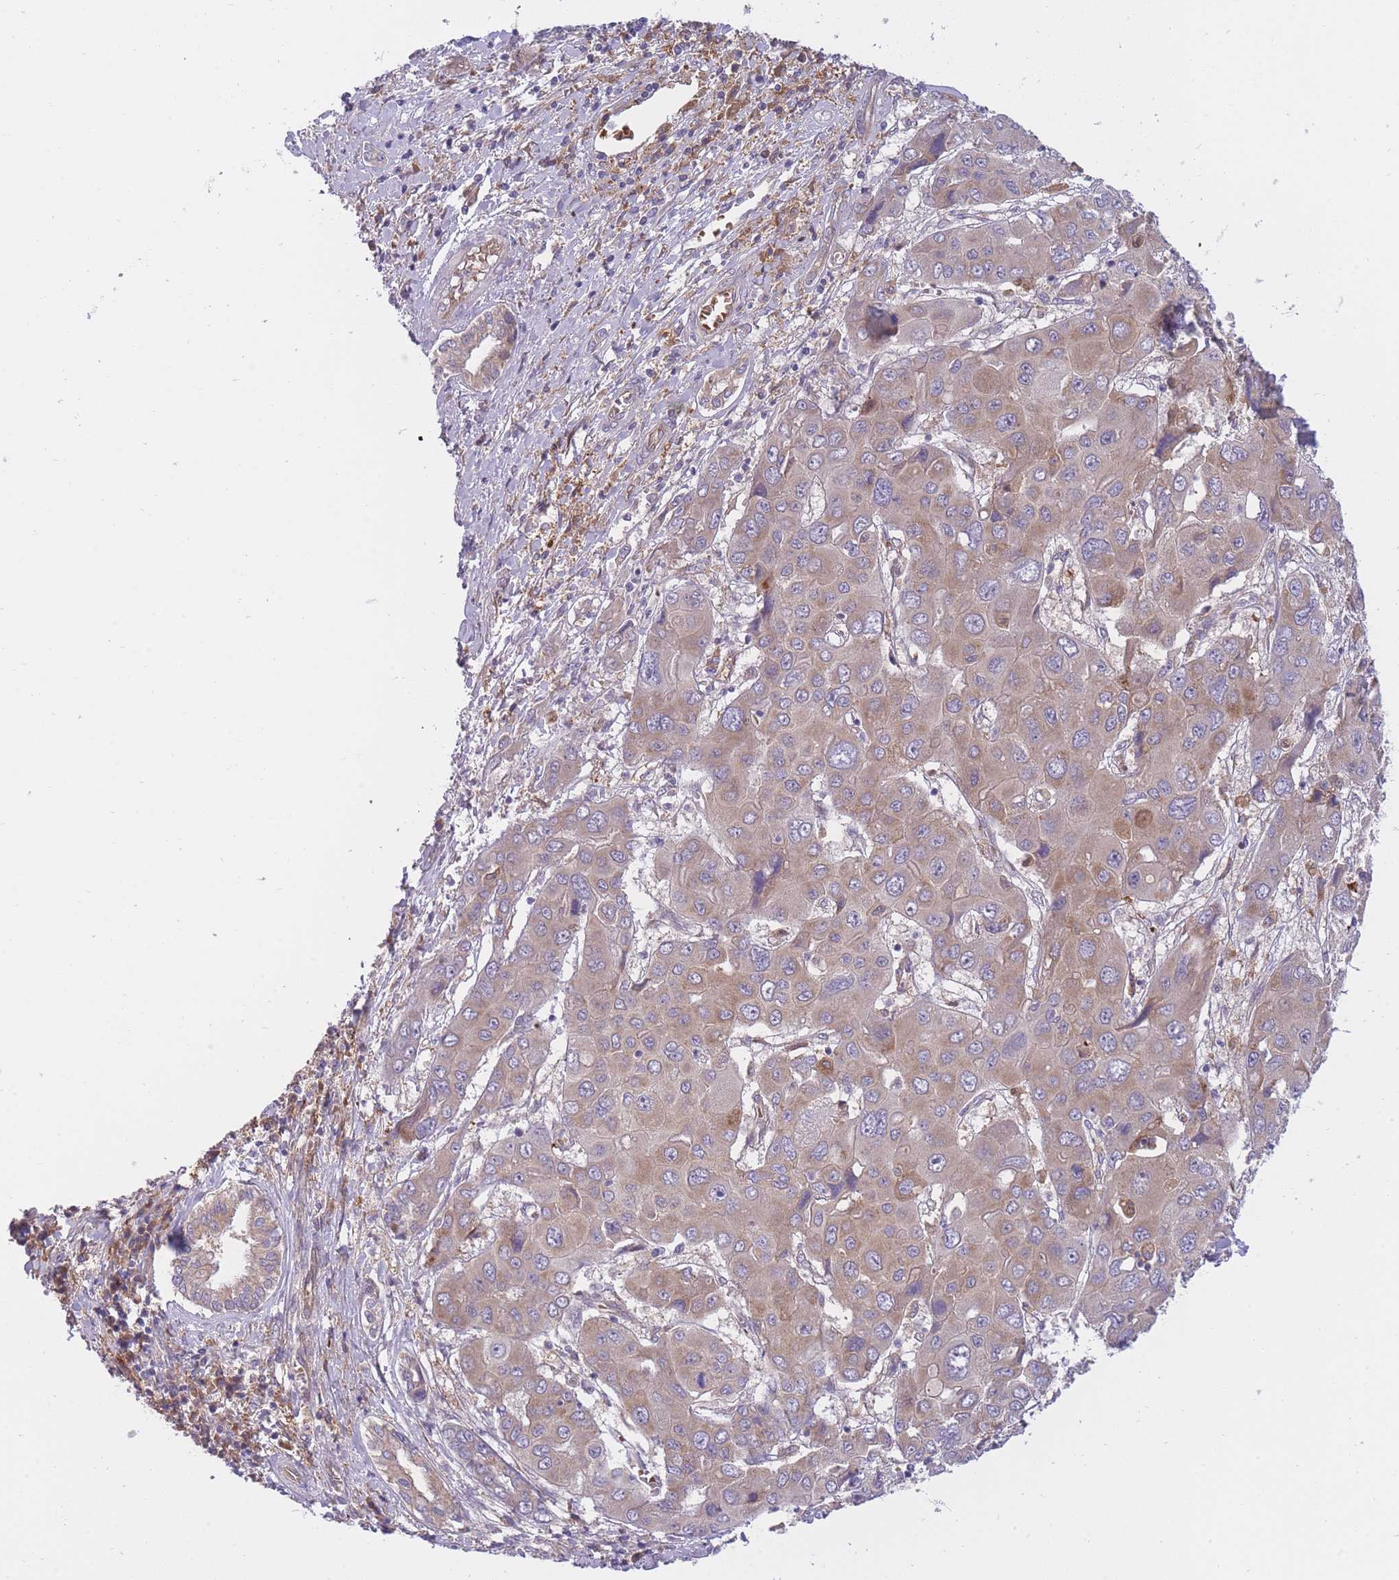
{"staining": {"intensity": "weak", "quantity": ">75%", "location": "cytoplasmic/membranous"}, "tissue": "liver cancer", "cell_type": "Tumor cells", "image_type": "cancer", "snomed": [{"axis": "morphology", "description": "Cholangiocarcinoma"}, {"axis": "topography", "description": "Liver"}], "caption": "Protein staining of cholangiocarcinoma (liver) tissue displays weak cytoplasmic/membranous staining in about >75% of tumor cells.", "gene": "CRYGN", "patient": {"sex": "male", "age": 67}}